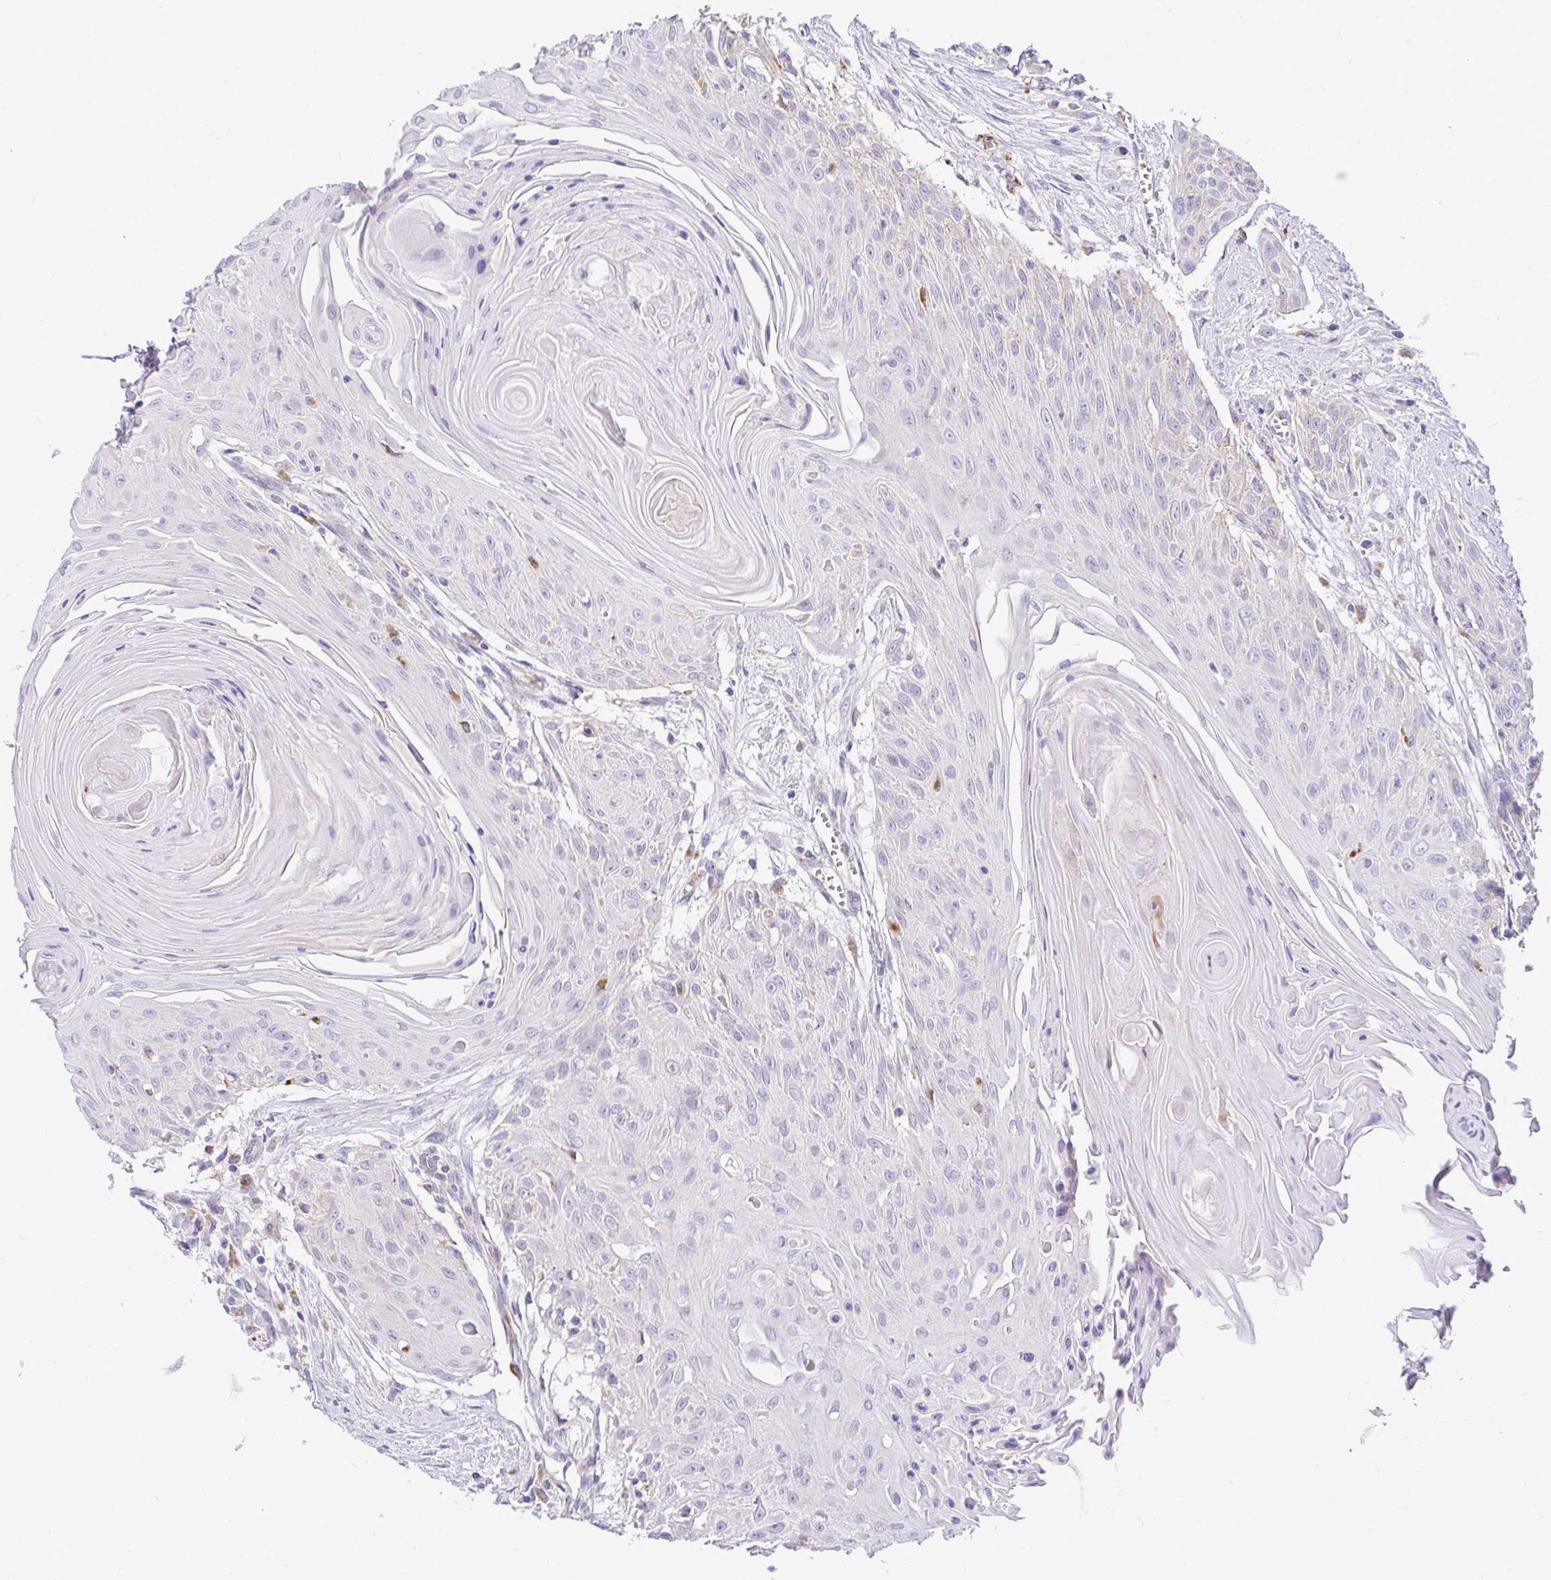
{"staining": {"intensity": "negative", "quantity": "none", "location": "none"}, "tissue": "head and neck cancer", "cell_type": "Tumor cells", "image_type": "cancer", "snomed": [{"axis": "morphology", "description": "Squamous cell carcinoma, NOS"}, {"axis": "topography", "description": "Lymph node"}, {"axis": "topography", "description": "Salivary gland"}, {"axis": "topography", "description": "Head-Neck"}], "caption": "Immunohistochemical staining of head and neck cancer (squamous cell carcinoma) displays no significant staining in tumor cells. (DAB (3,3'-diaminobenzidine) immunohistochemistry visualized using brightfield microscopy, high magnification).", "gene": "PKN3", "patient": {"sex": "female", "age": 74}}